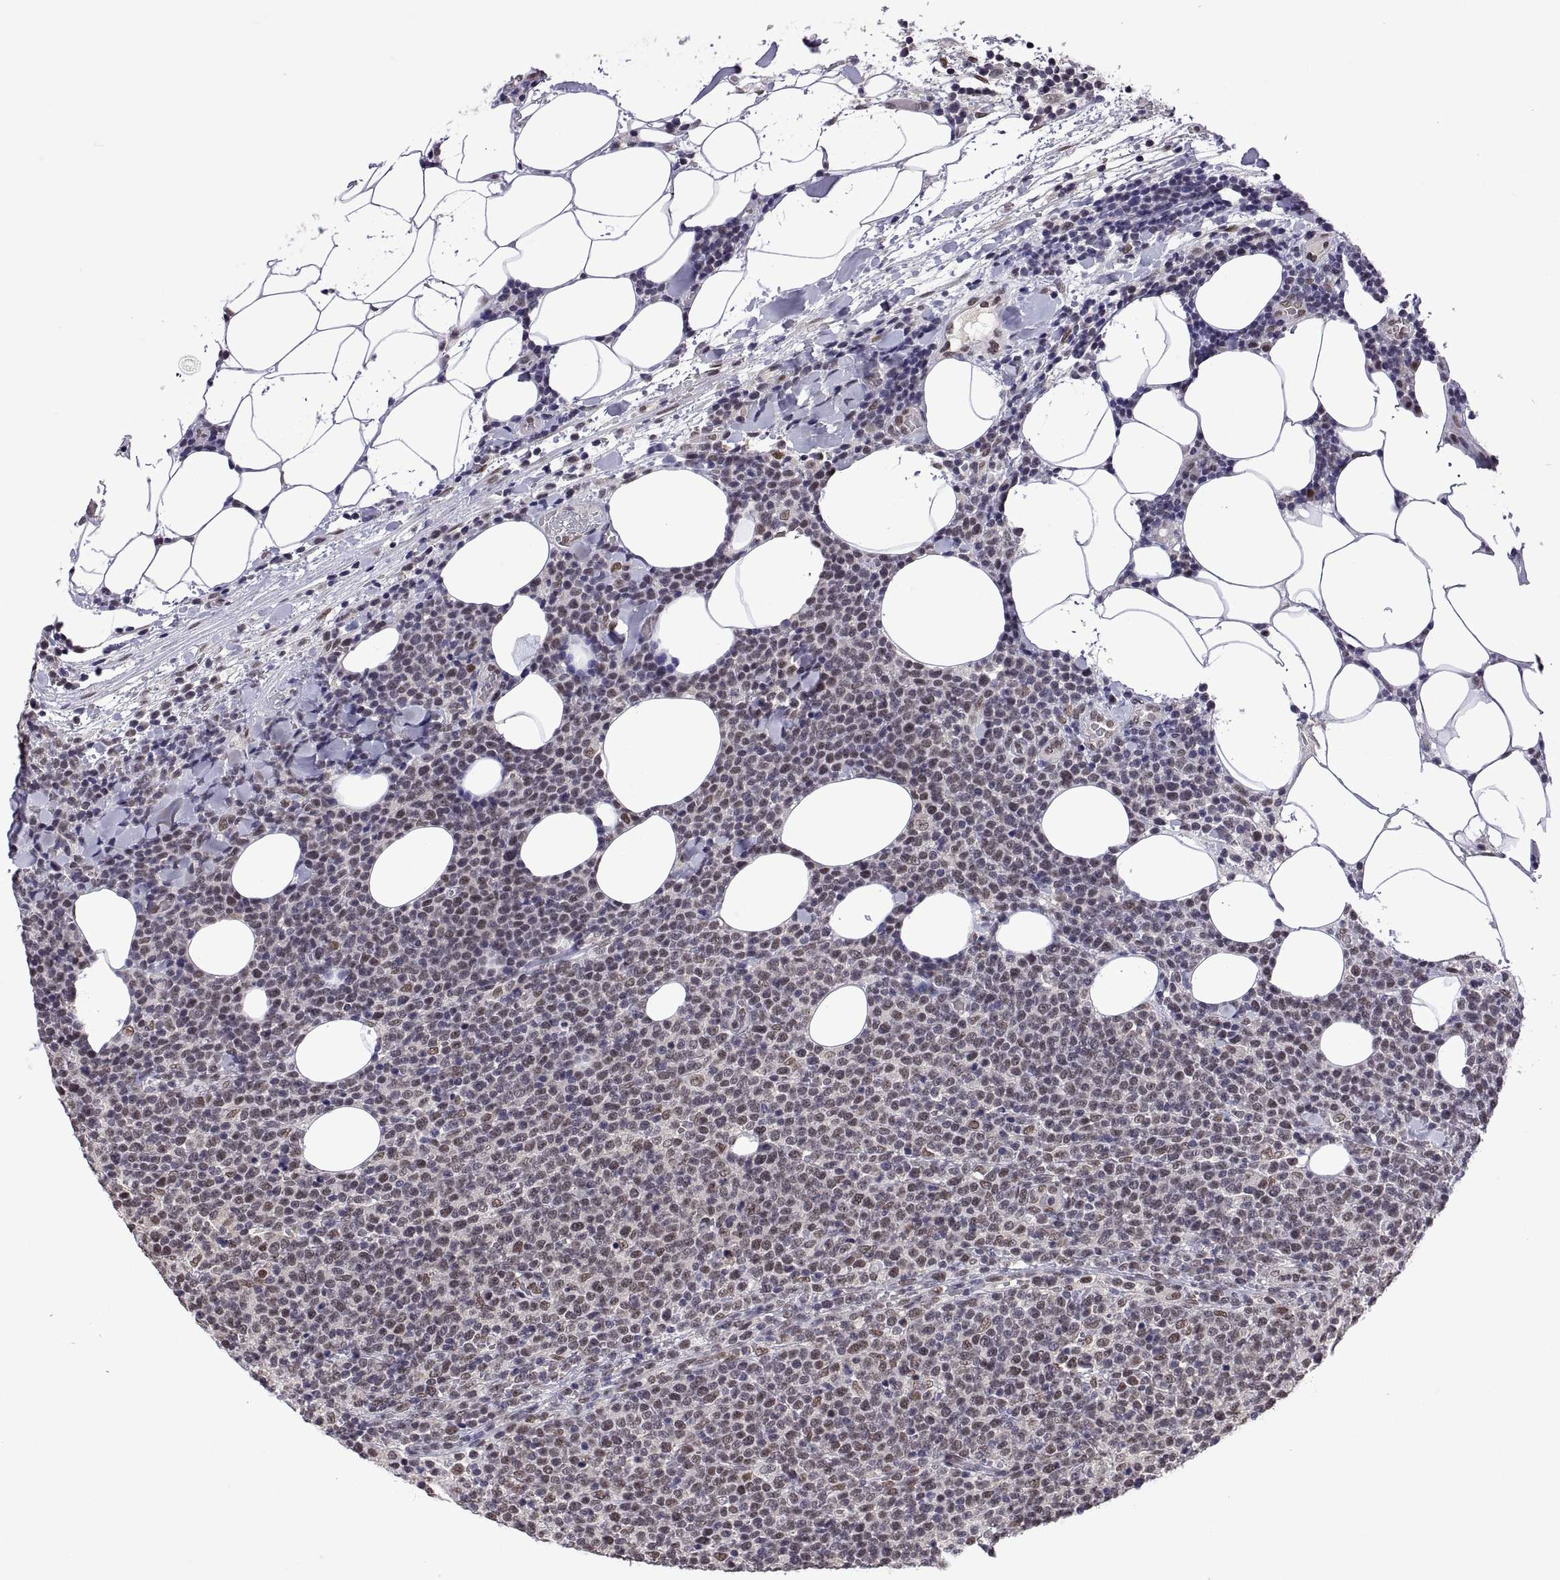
{"staining": {"intensity": "weak", "quantity": ">75%", "location": "nuclear"}, "tissue": "lymphoma", "cell_type": "Tumor cells", "image_type": "cancer", "snomed": [{"axis": "morphology", "description": "Malignant lymphoma, non-Hodgkin's type, High grade"}, {"axis": "topography", "description": "Lymph node"}], "caption": "IHC photomicrograph of high-grade malignant lymphoma, non-Hodgkin's type stained for a protein (brown), which displays low levels of weak nuclear expression in approximately >75% of tumor cells.", "gene": "NR4A1", "patient": {"sex": "male", "age": 61}}